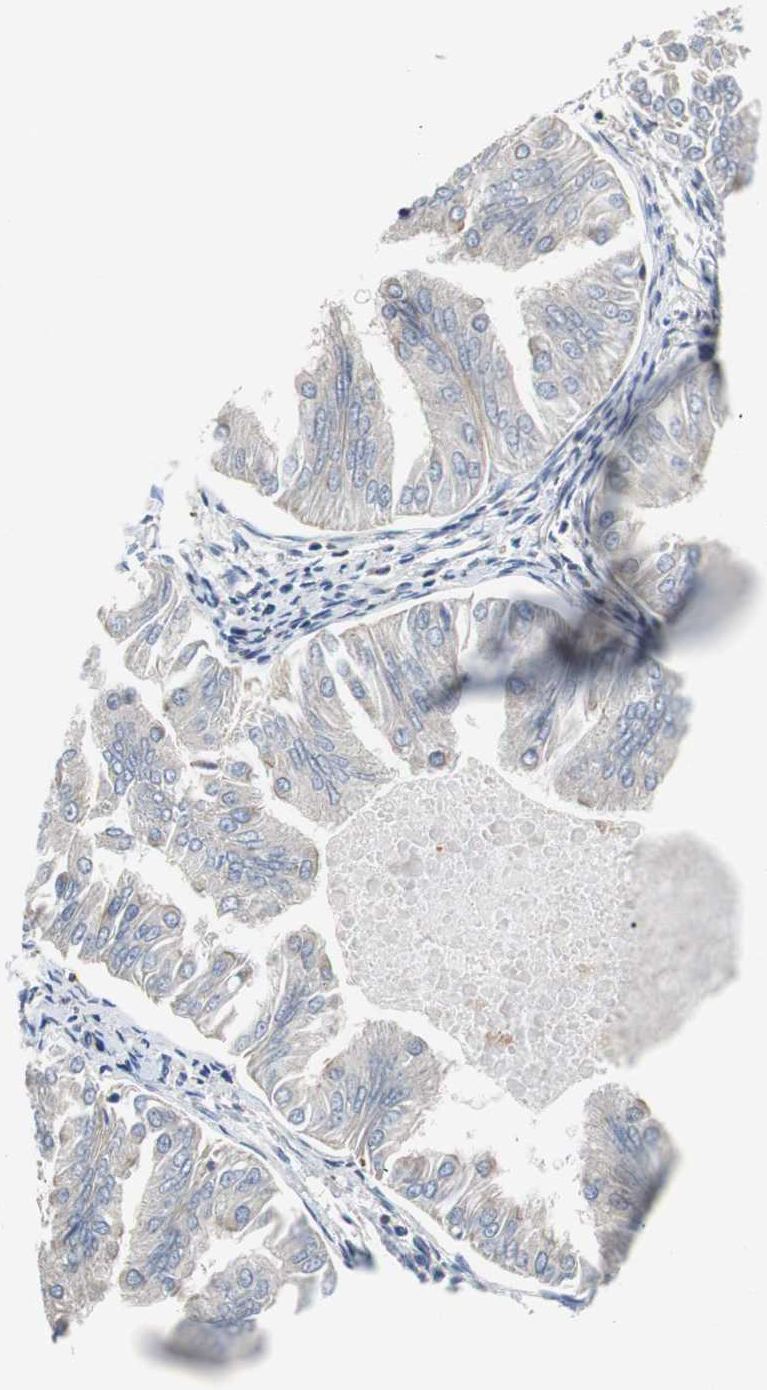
{"staining": {"intensity": "negative", "quantity": "none", "location": "none"}, "tissue": "endometrial cancer", "cell_type": "Tumor cells", "image_type": "cancer", "snomed": [{"axis": "morphology", "description": "Adenocarcinoma, NOS"}, {"axis": "topography", "description": "Endometrium"}], "caption": "Tumor cells show no significant expression in endometrial adenocarcinoma.", "gene": "VAMP8", "patient": {"sex": "female", "age": 53}}